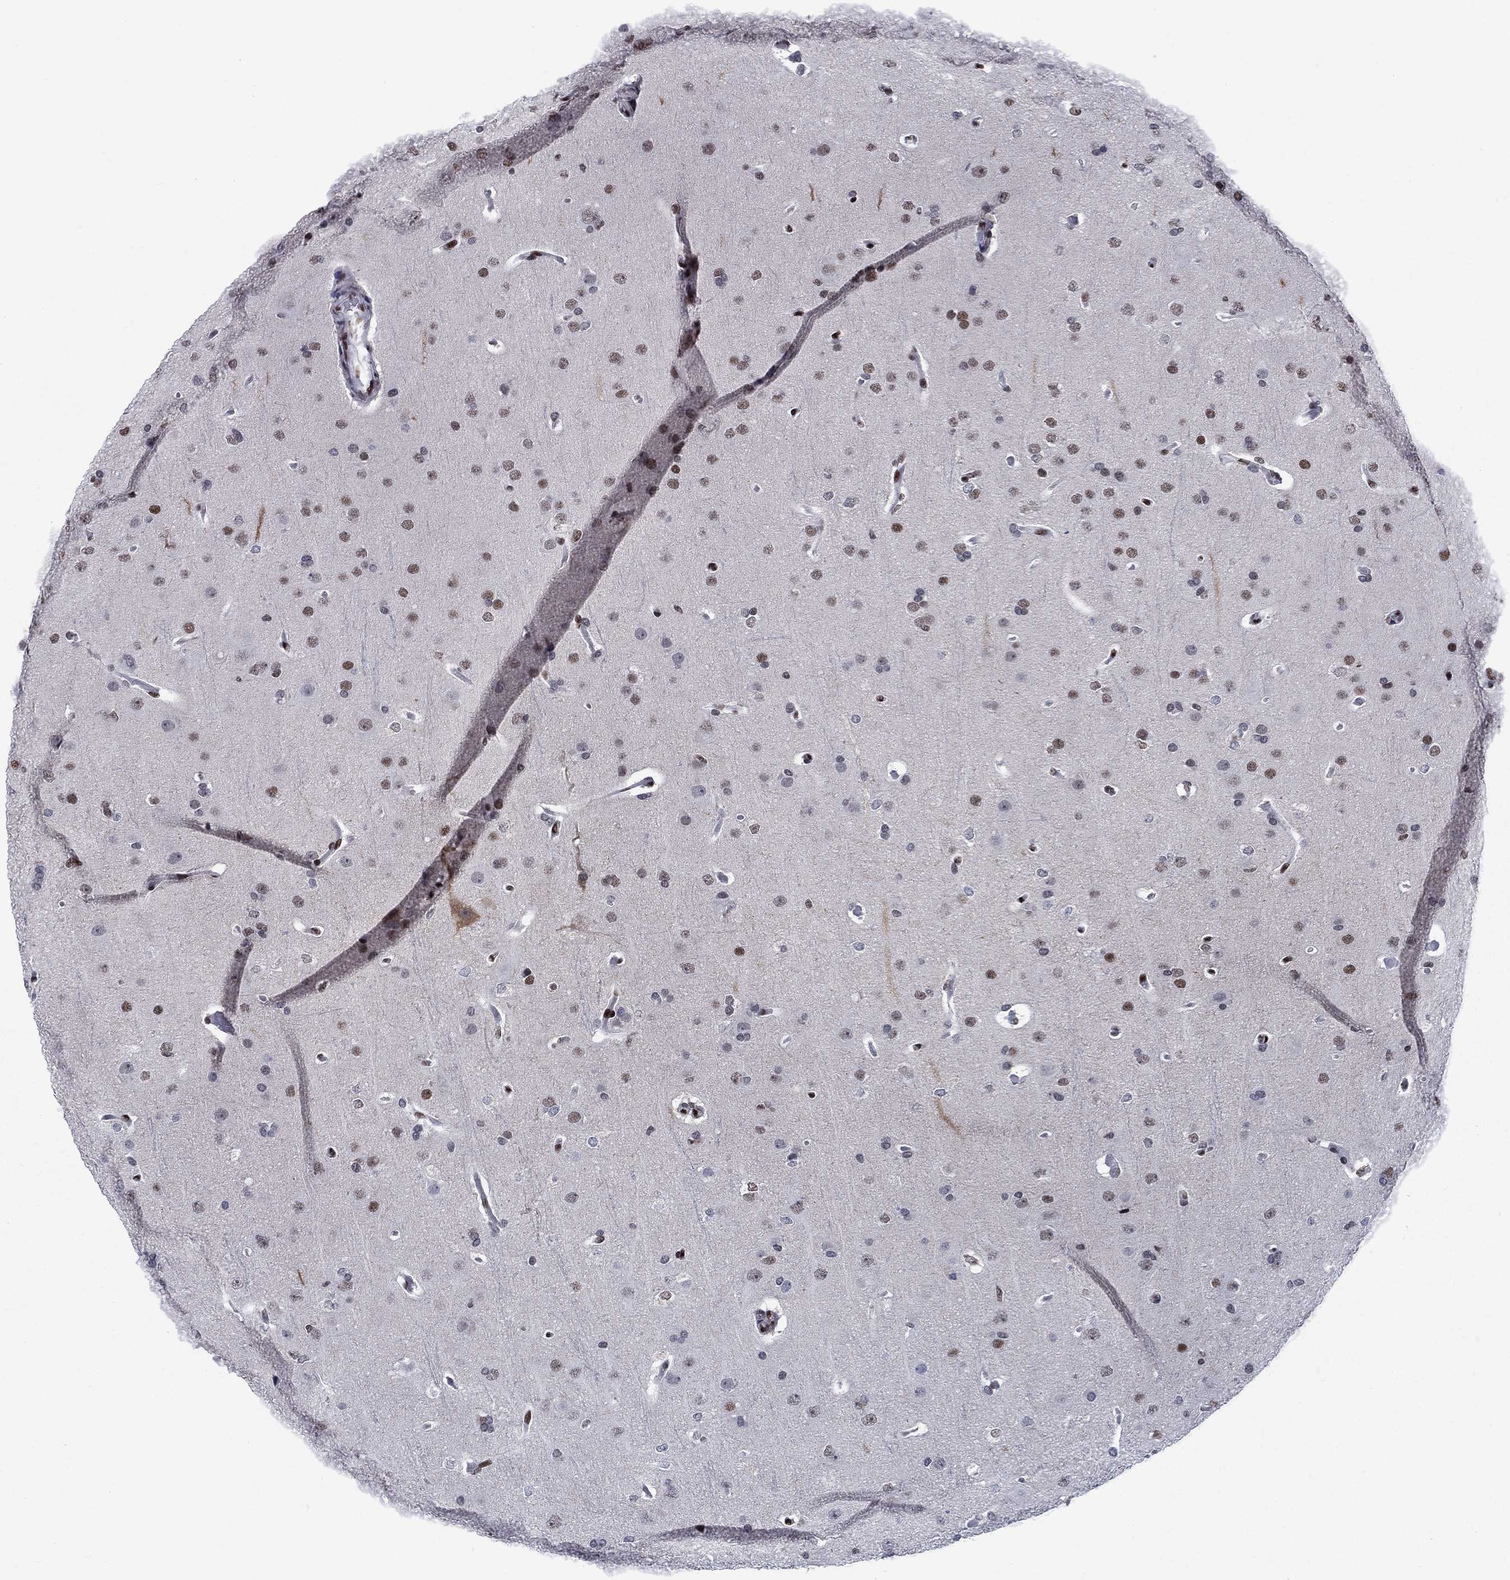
{"staining": {"intensity": "moderate", "quantity": "<25%", "location": "nuclear"}, "tissue": "glioma", "cell_type": "Tumor cells", "image_type": "cancer", "snomed": [{"axis": "morphology", "description": "Glioma, malignant, Low grade"}, {"axis": "topography", "description": "Brain"}], "caption": "Immunohistochemical staining of human glioma reveals moderate nuclear protein staining in about <25% of tumor cells. The staining was performed using DAB (3,3'-diaminobenzidine) to visualize the protein expression in brown, while the nuclei were stained in blue with hematoxylin (Magnification: 20x).", "gene": "RPRD1B", "patient": {"sex": "male", "age": 41}}